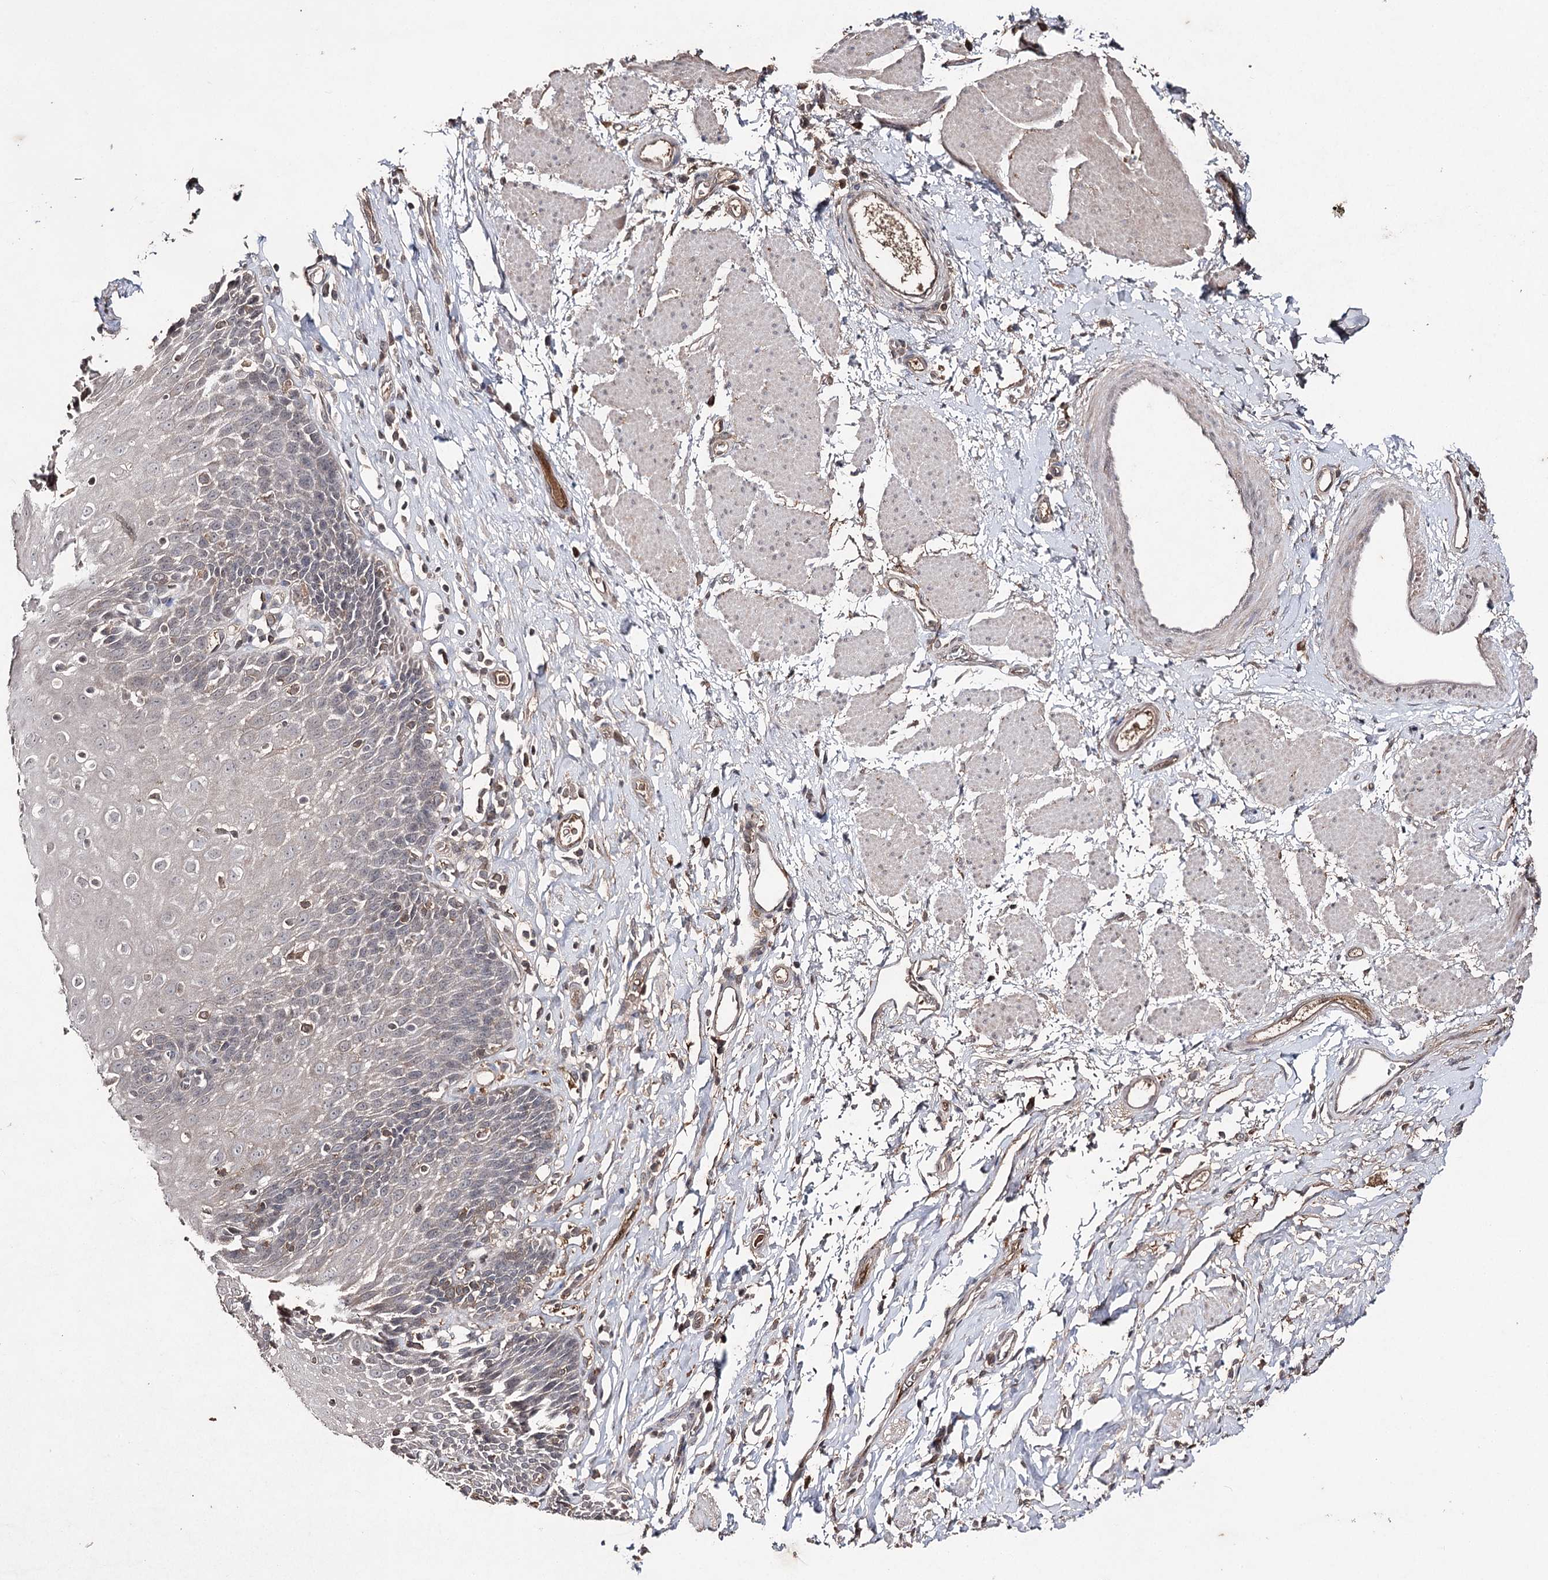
{"staining": {"intensity": "negative", "quantity": "none", "location": "none"}, "tissue": "esophagus", "cell_type": "Squamous epithelial cells", "image_type": "normal", "snomed": [{"axis": "morphology", "description": "Normal tissue, NOS"}, {"axis": "topography", "description": "Esophagus"}], "caption": "Immunohistochemical staining of benign esophagus exhibits no significant expression in squamous epithelial cells. Nuclei are stained in blue.", "gene": "SYNGR3", "patient": {"sex": "female", "age": 61}}